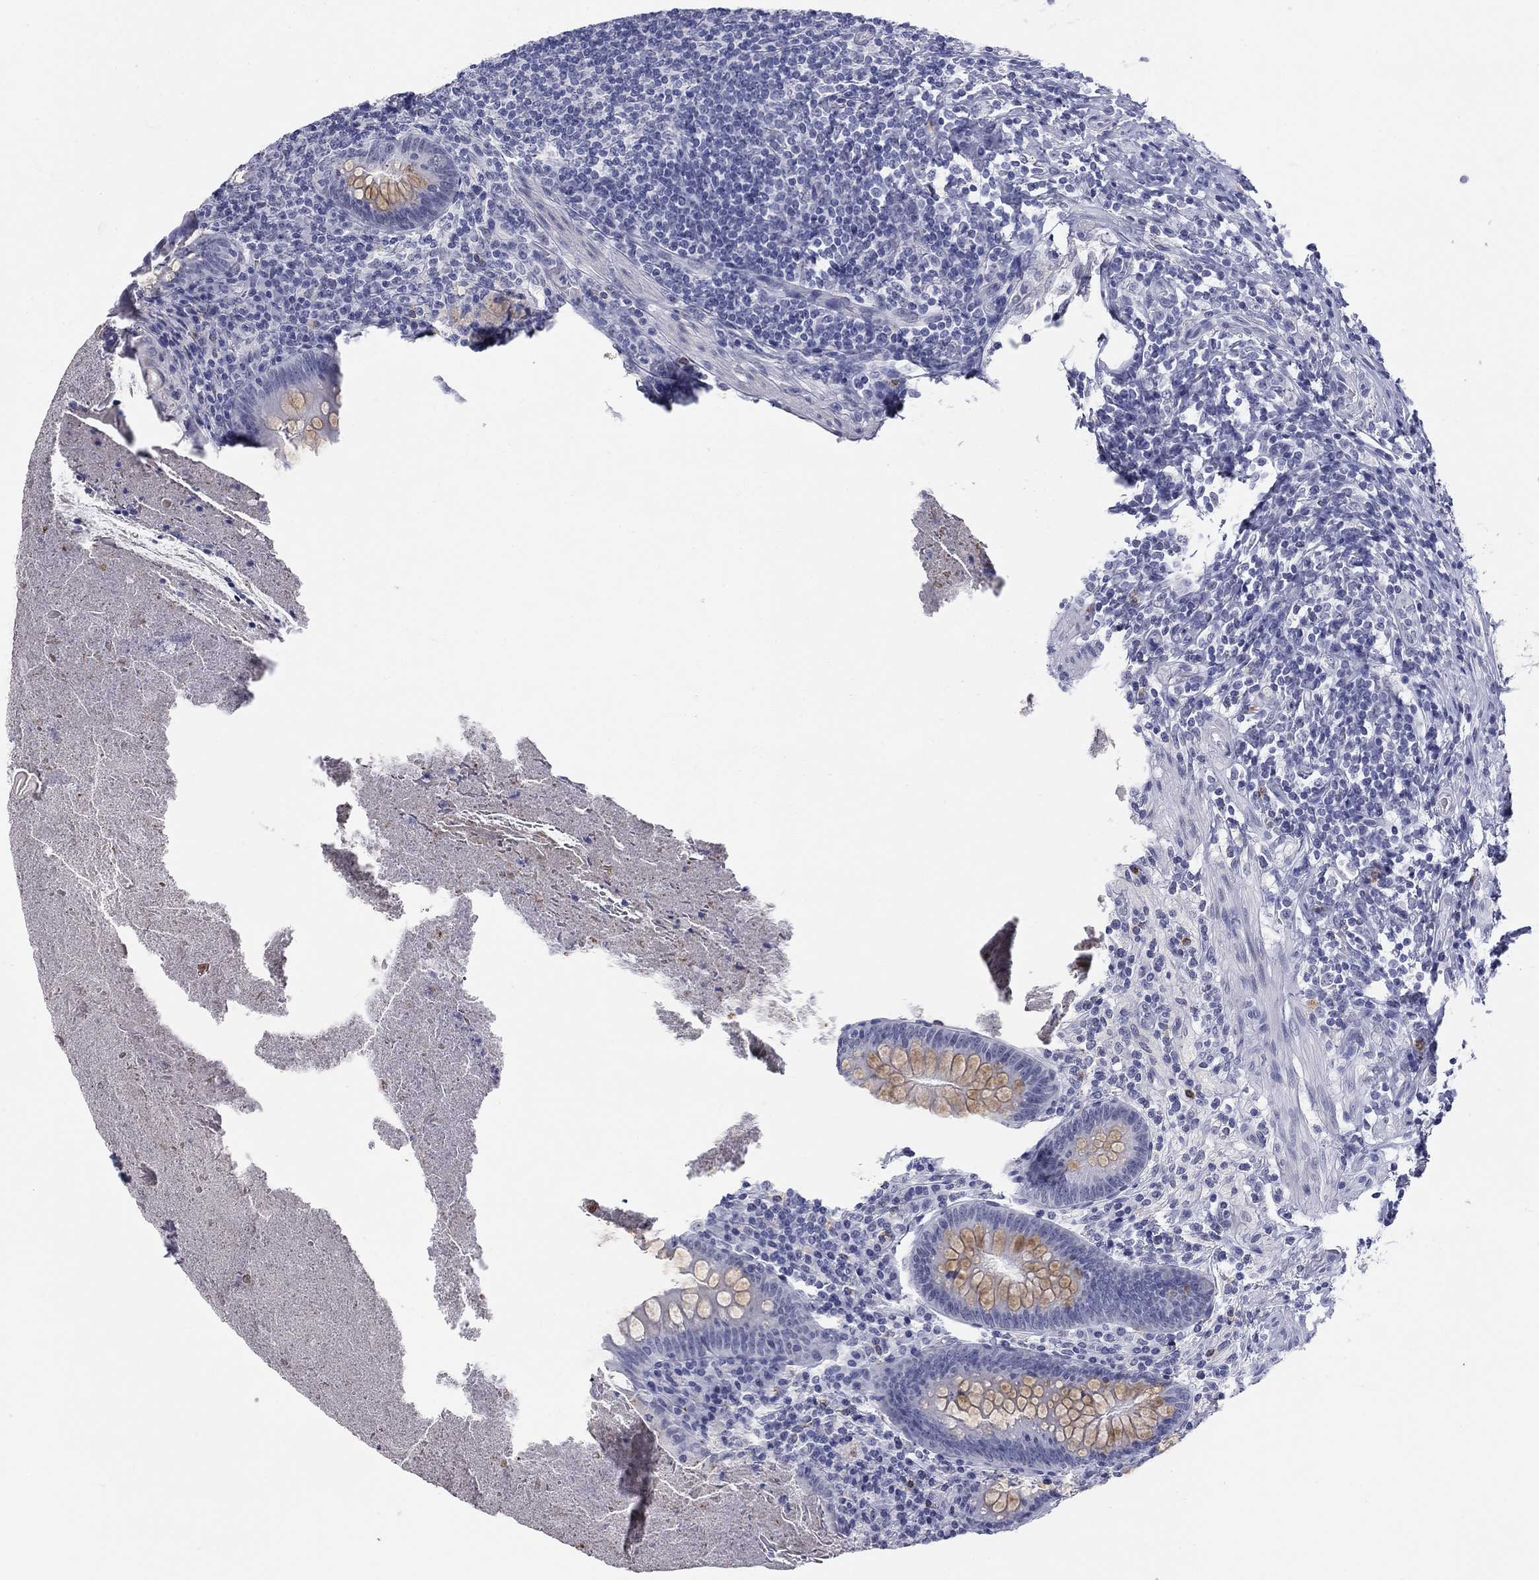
{"staining": {"intensity": "weak", "quantity": "<25%", "location": "cytoplasmic/membranous"}, "tissue": "appendix", "cell_type": "Glandular cells", "image_type": "normal", "snomed": [{"axis": "morphology", "description": "Normal tissue, NOS"}, {"axis": "topography", "description": "Appendix"}], "caption": "A high-resolution photomicrograph shows IHC staining of benign appendix, which demonstrates no significant expression in glandular cells.", "gene": "ECEL1", "patient": {"sex": "male", "age": 47}}